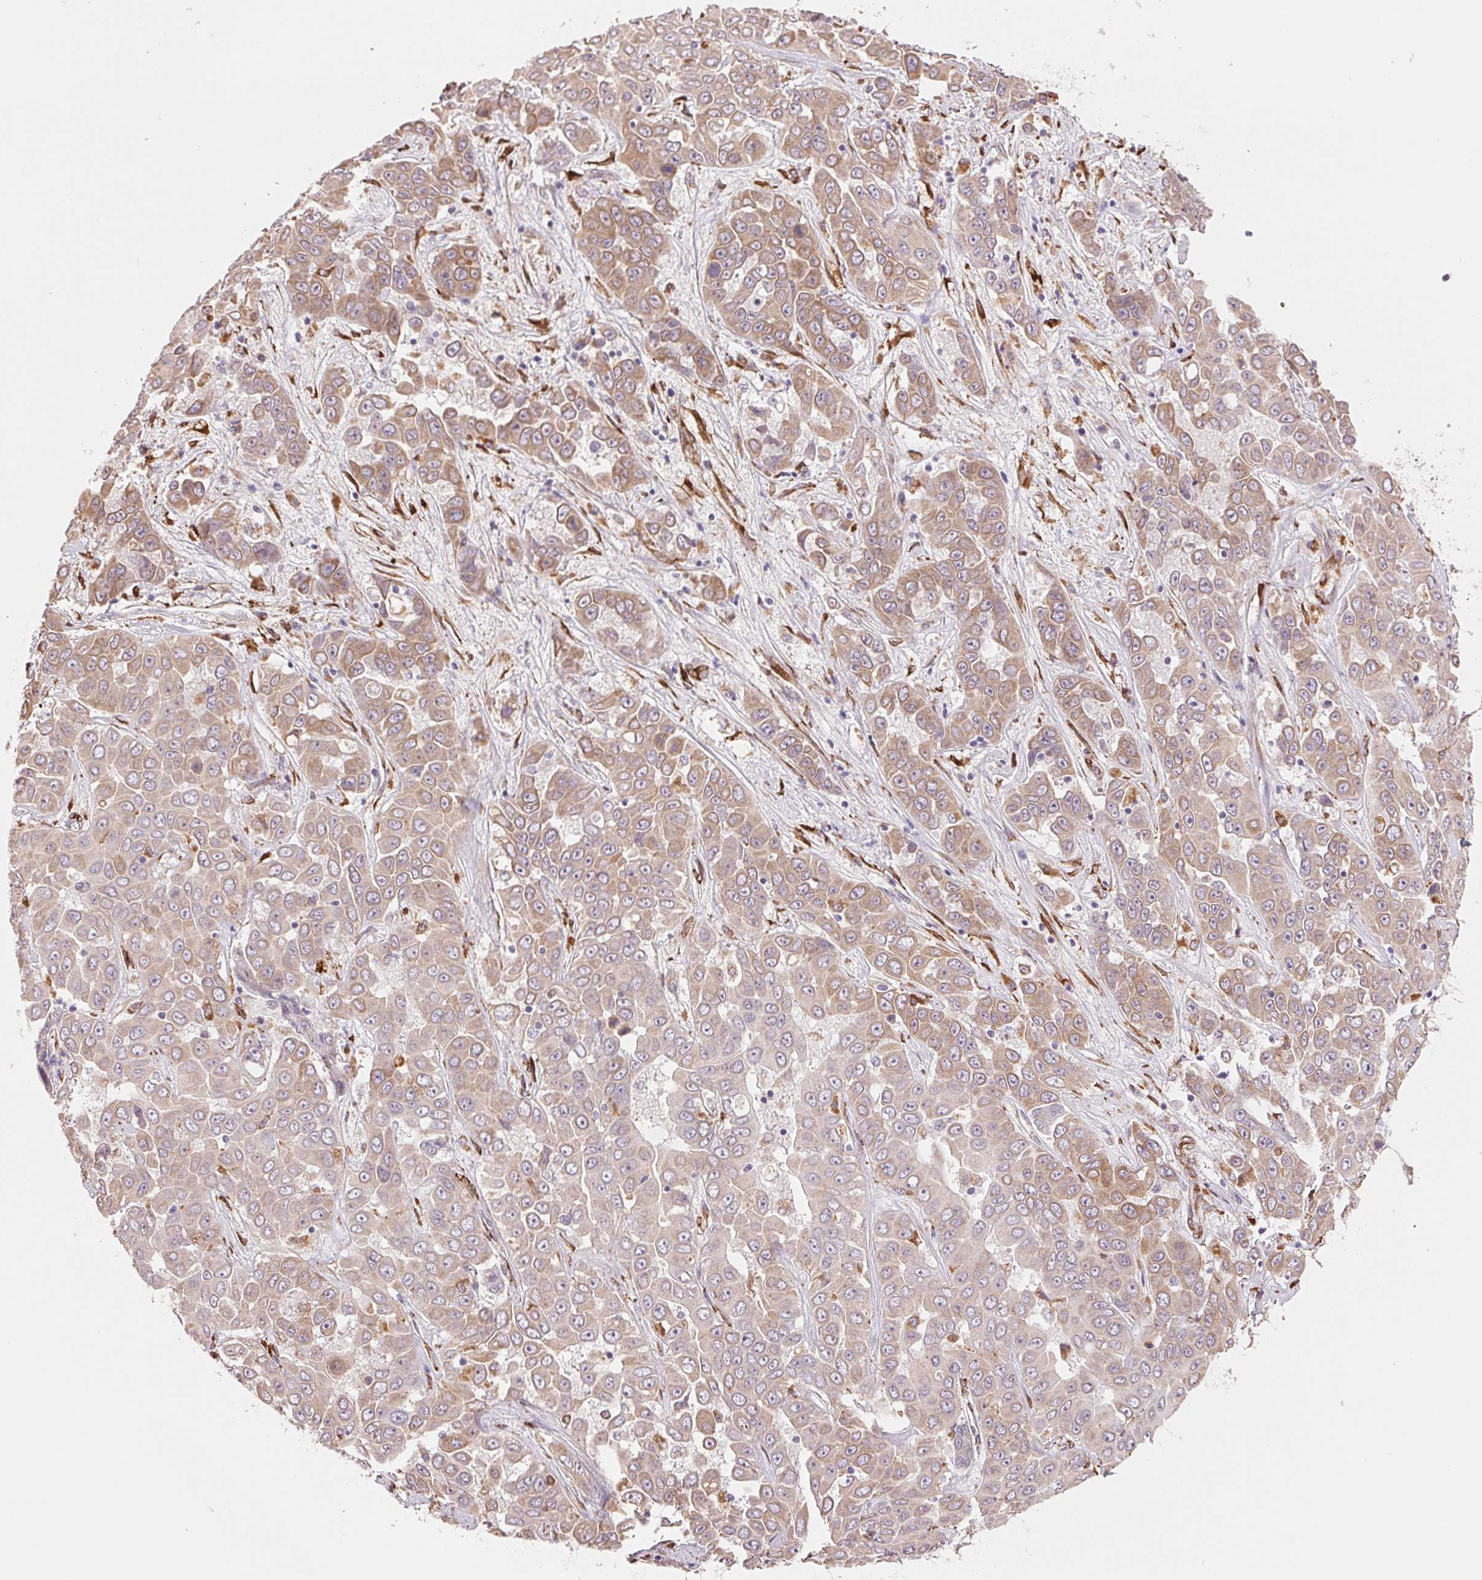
{"staining": {"intensity": "weak", "quantity": ">75%", "location": "cytoplasmic/membranous"}, "tissue": "liver cancer", "cell_type": "Tumor cells", "image_type": "cancer", "snomed": [{"axis": "morphology", "description": "Cholangiocarcinoma"}, {"axis": "topography", "description": "Liver"}], "caption": "A high-resolution image shows immunohistochemistry staining of cholangiocarcinoma (liver), which demonstrates weak cytoplasmic/membranous positivity in about >75% of tumor cells.", "gene": "FKBP10", "patient": {"sex": "female", "age": 52}}